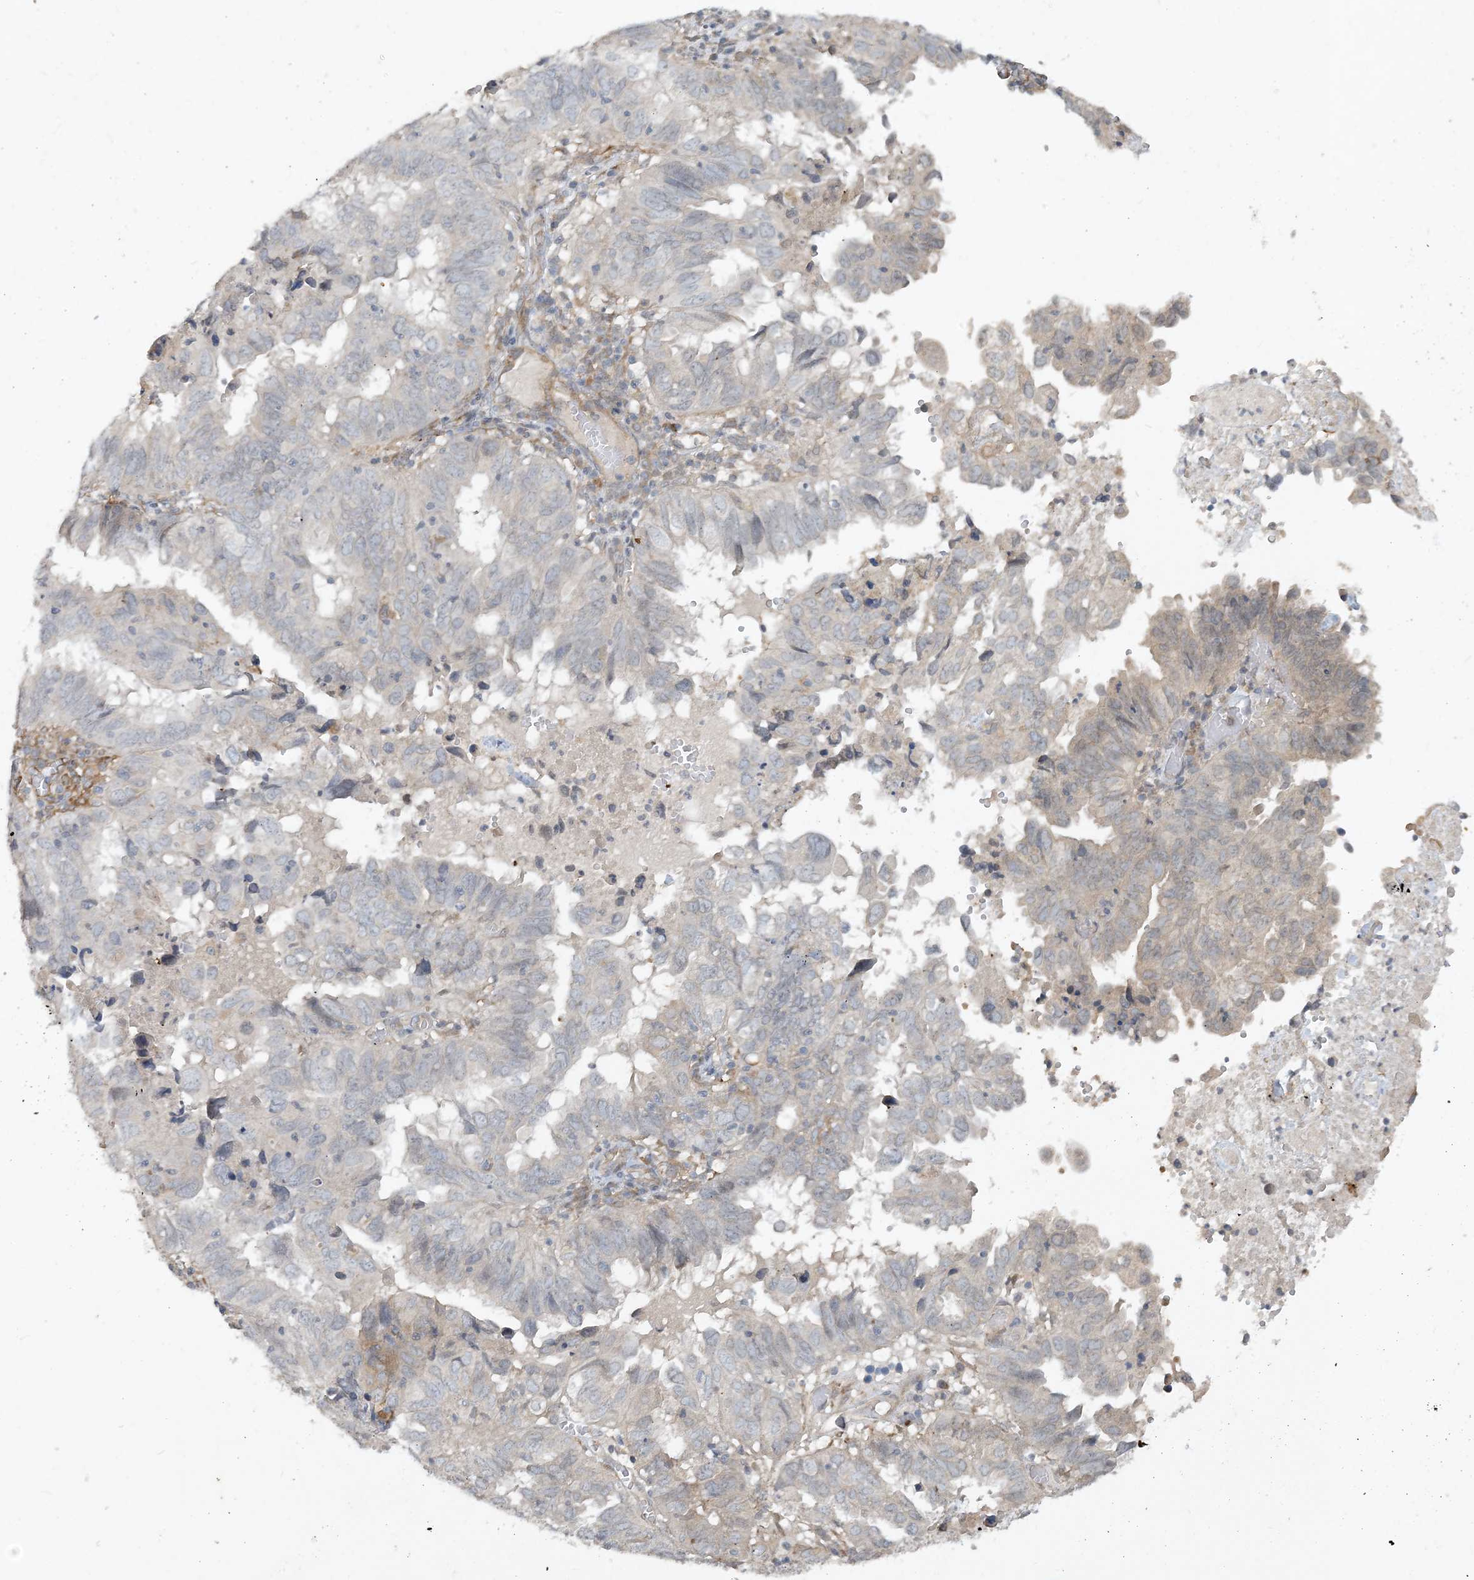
{"staining": {"intensity": "negative", "quantity": "none", "location": "none"}, "tissue": "endometrial cancer", "cell_type": "Tumor cells", "image_type": "cancer", "snomed": [{"axis": "morphology", "description": "Adenocarcinoma, NOS"}, {"axis": "topography", "description": "Uterus"}], "caption": "Human endometrial adenocarcinoma stained for a protein using immunohistochemistry displays no staining in tumor cells.", "gene": "CDS1", "patient": {"sex": "female", "age": 77}}